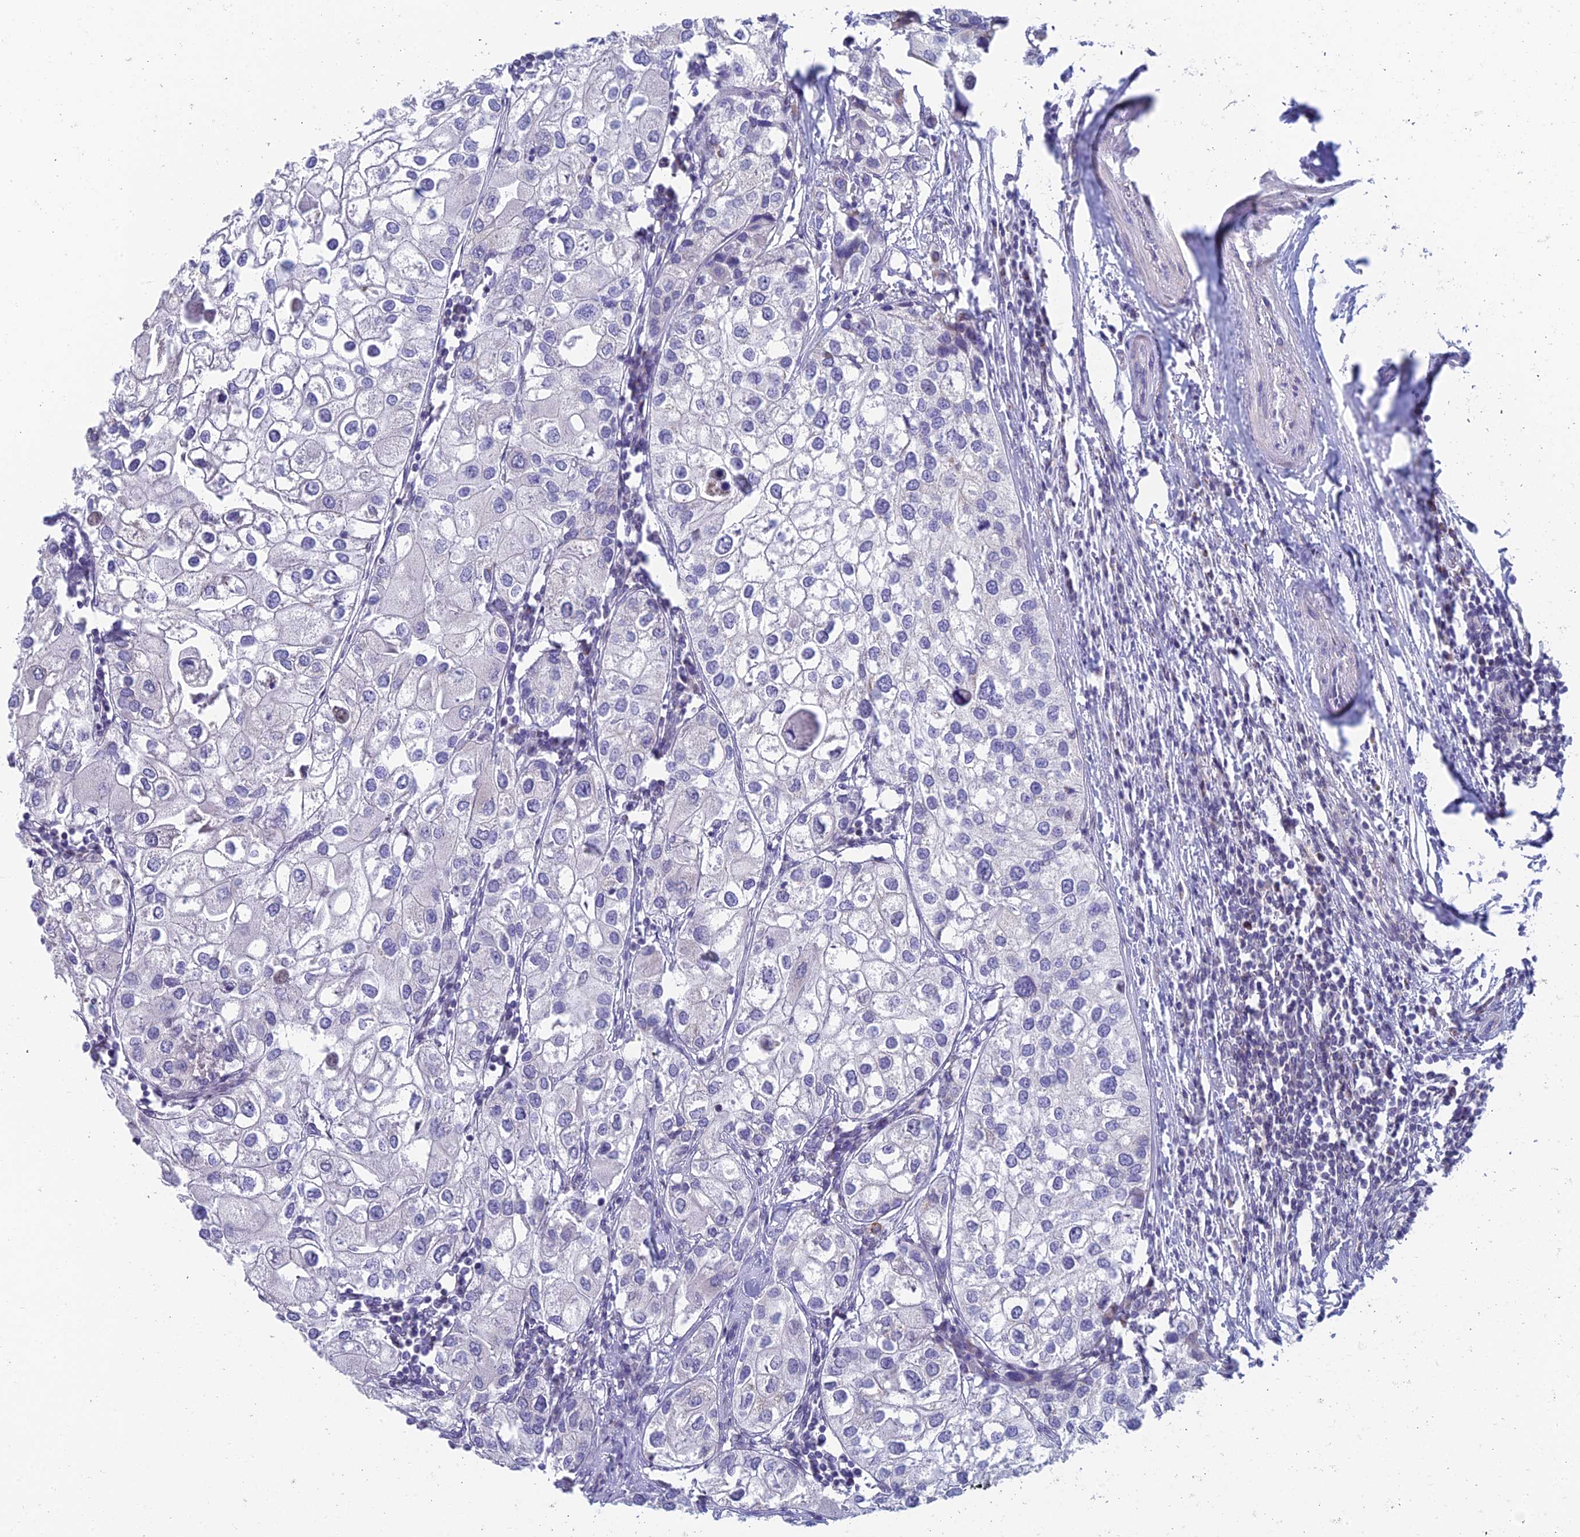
{"staining": {"intensity": "negative", "quantity": "none", "location": "none"}, "tissue": "urothelial cancer", "cell_type": "Tumor cells", "image_type": "cancer", "snomed": [{"axis": "morphology", "description": "Urothelial carcinoma, High grade"}, {"axis": "topography", "description": "Urinary bladder"}], "caption": "Urothelial cancer was stained to show a protein in brown. There is no significant expression in tumor cells. (DAB (3,3'-diaminobenzidine) immunohistochemistry (IHC), high magnification).", "gene": "REXO5", "patient": {"sex": "male", "age": 64}}